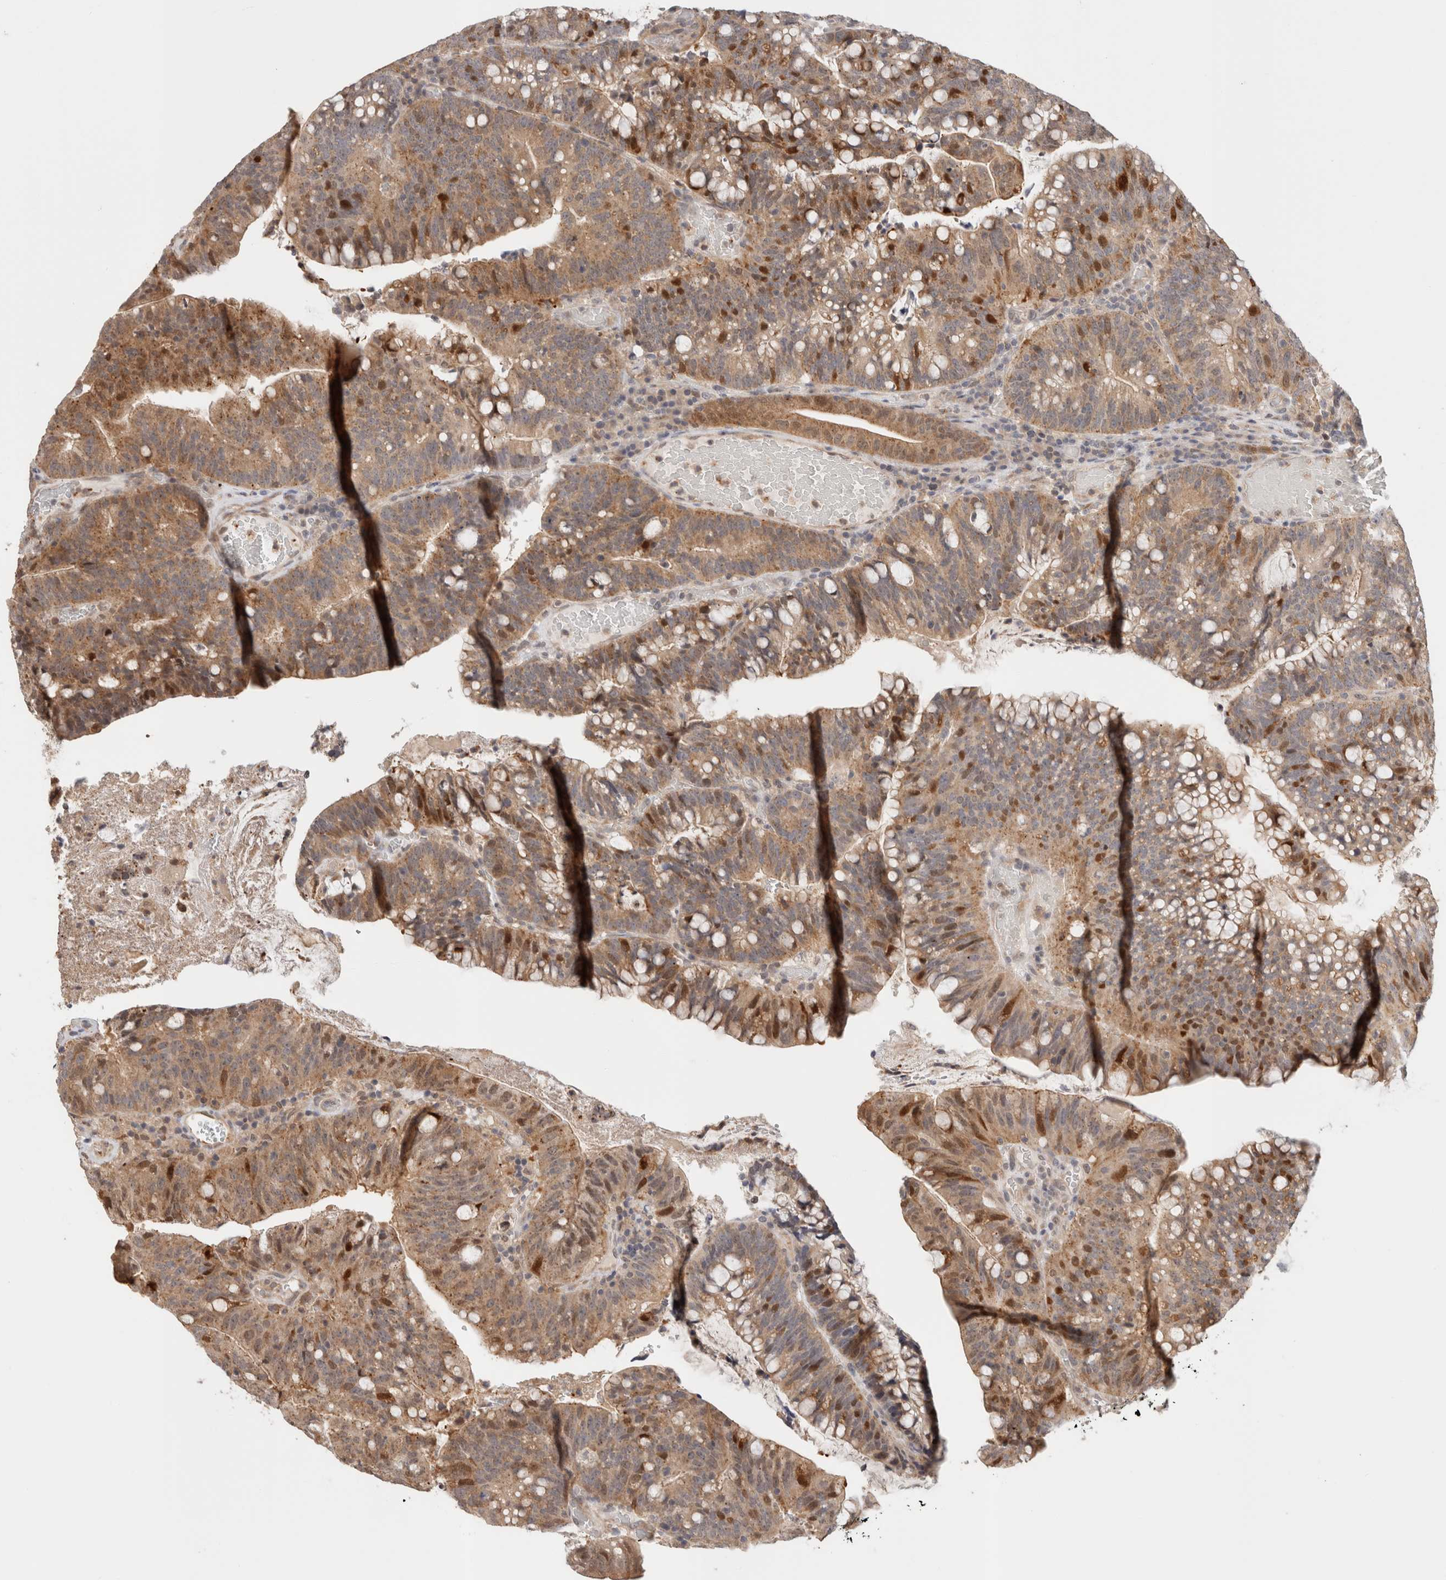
{"staining": {"intensity": "moderate", "quantity": "25%-75%", "location": "cytoplasmic/membranous,nuclear"}, "tissue": "colorectal cancer", "cell_type": "Tumor cells", "image_type": "cancer", "snomed": [{"axis": "morphology", "description": "Adenocarcinoma, NOS"}, {"axis": "topography", "description": "Colon"}], "caption": "Immunohistochemical staining of colorectal cancer (adenocarcinoma) displays medium levels of moderate cytoplasmic/membranous and nuclear positivity in approximately 25%-75% of tumor cells.", "gene": "OTUD6B", "patient": {"sex": "female", "age": 66}}